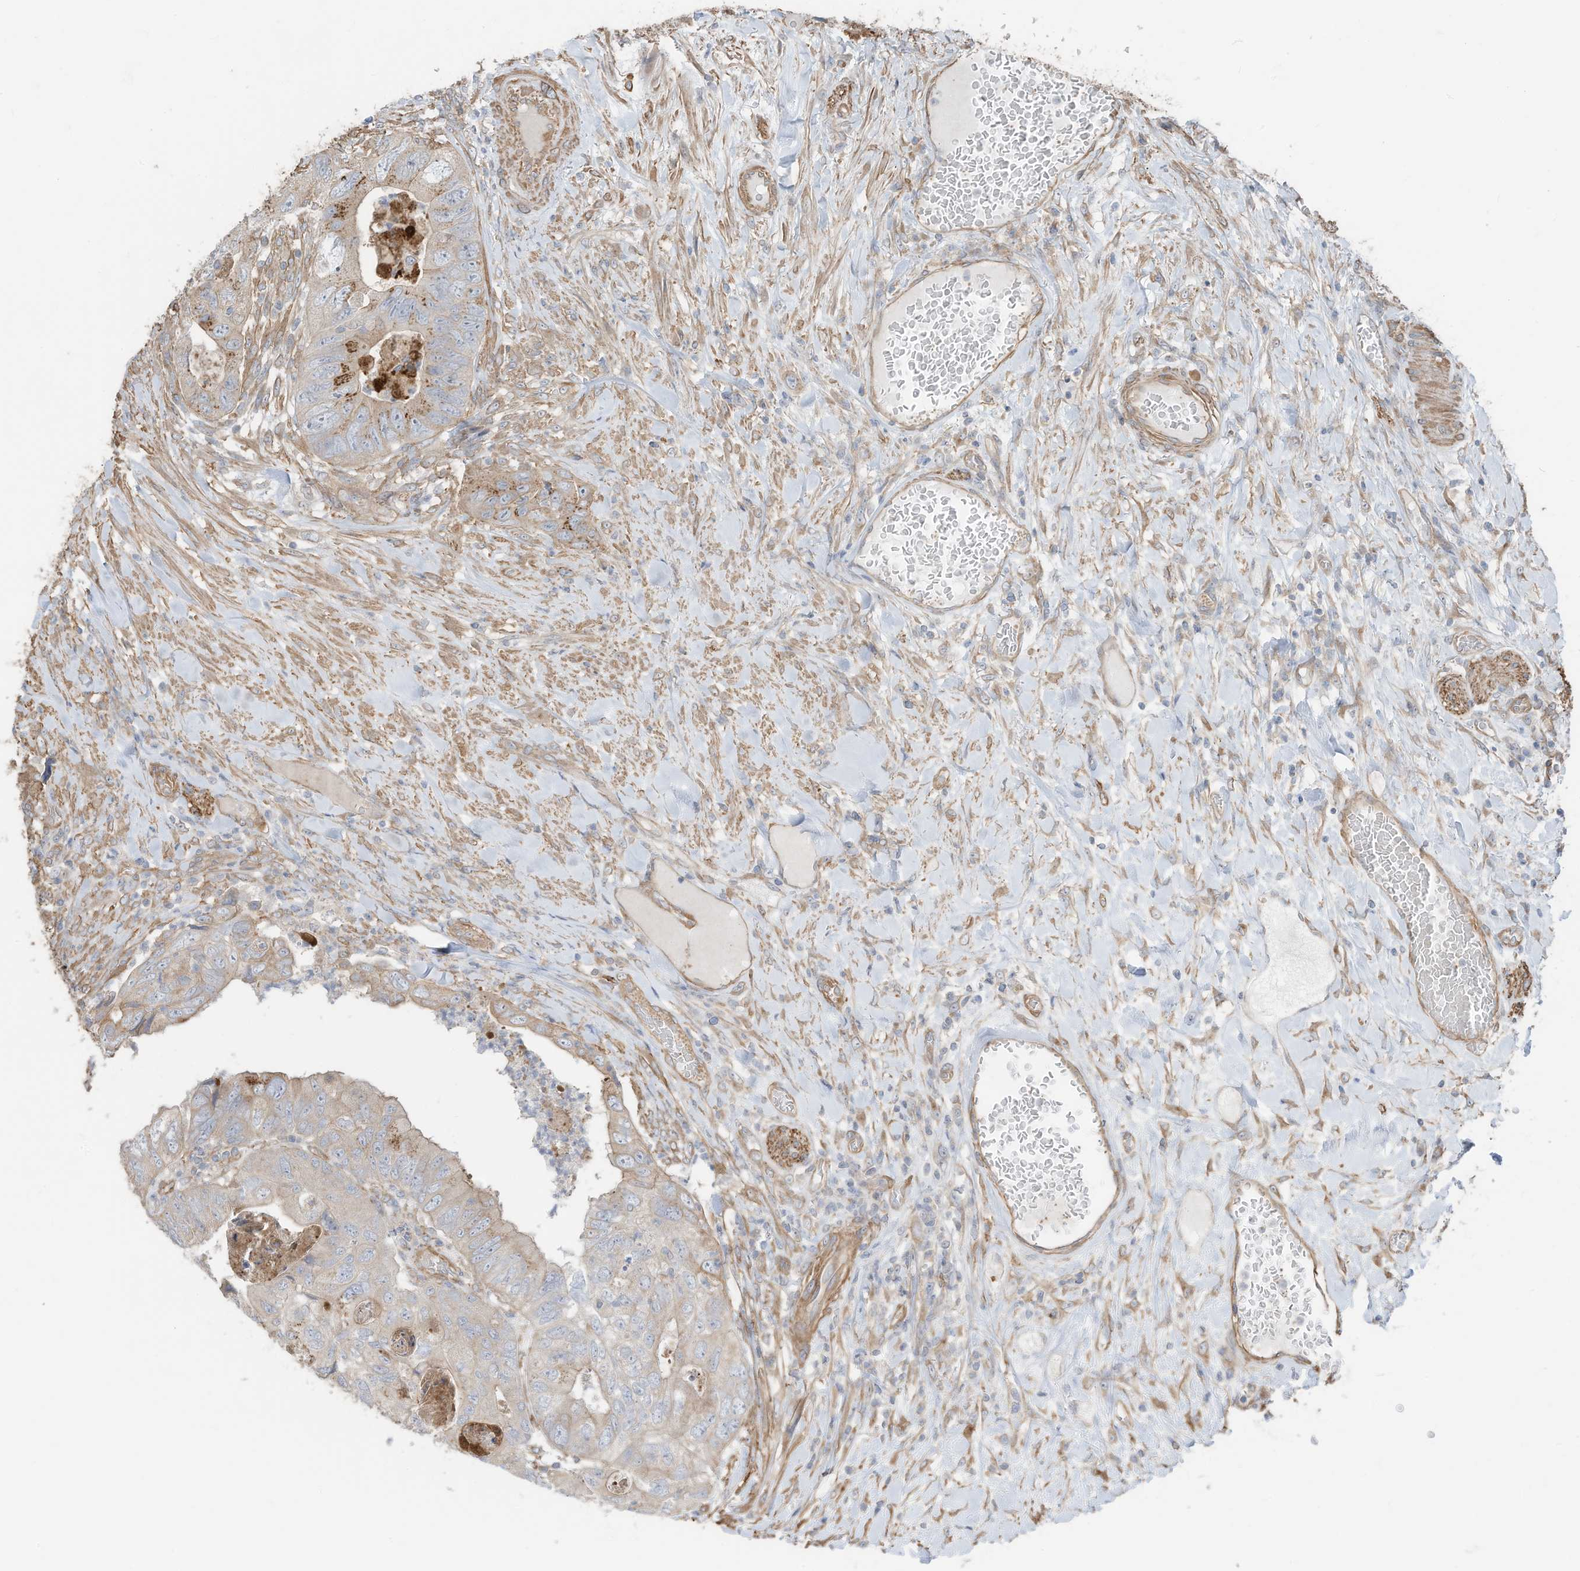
{"staining": {"intensity": "weak", "quantity": ">75%", "location": "cytoplasmic/membranous"}, "tissue": "colorectal cancer", "cell_type": "Tumor cells", "image_type": "cancer", "snomed": [{"axis": "morphology", "description": "Adenocarcinoma, NOS"}, {"axis": "topography", "description": "Rectum"}], "caption": "DAB (3,3'-diaminobenzidine) immunohistochemical staining of human adenocarcinoma (colorectal) shows weak cytoplasmic/membranous protein positivity in about >75% of tumor cells.", "gene": "SLC17A7", "patient": {"sex": "male", "age": 63}}